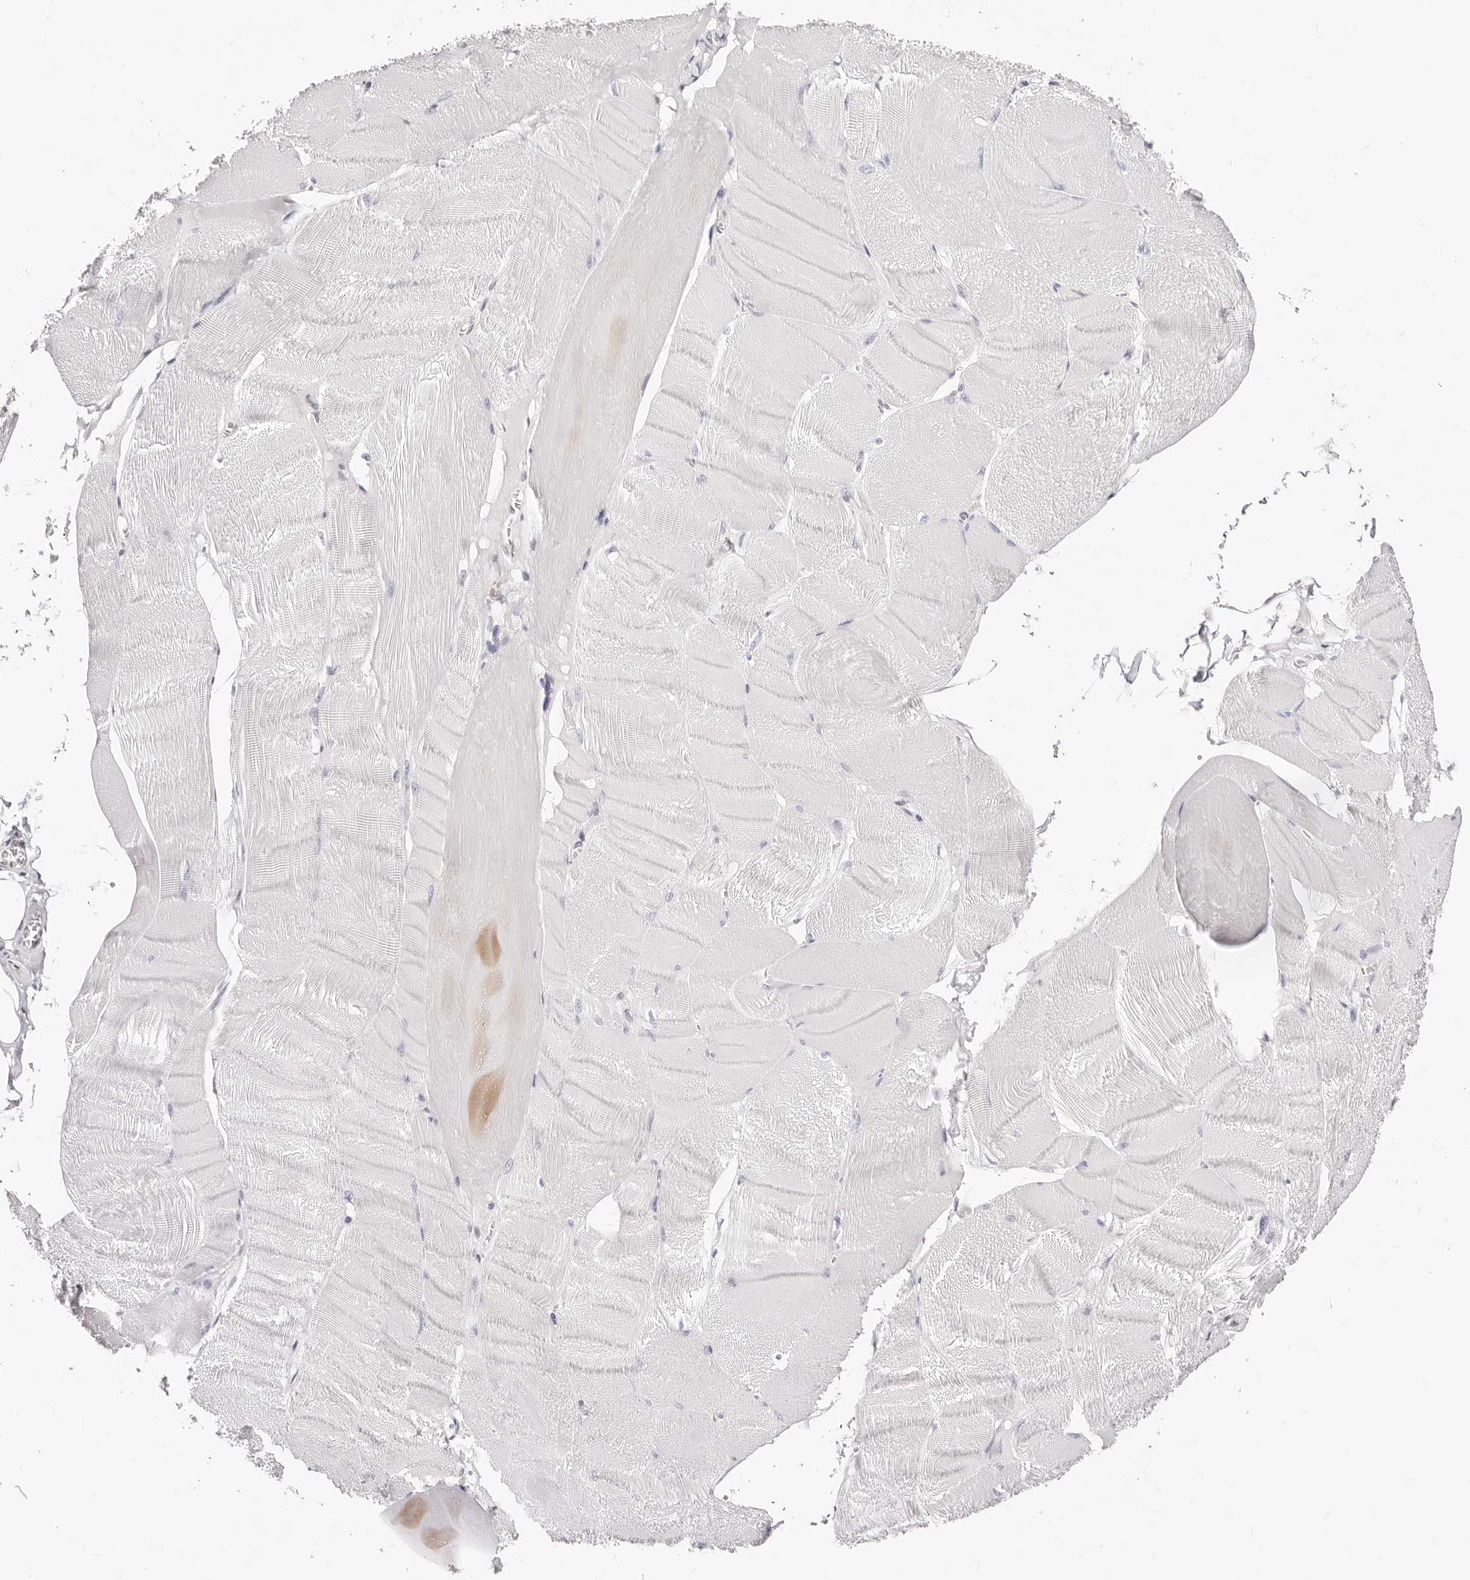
{"staining": {"intensity": "negative", "quantity": "none", "location": "none"}, "tissue": "skeletal muscle", "cell_type": "Myocytes", "image_type": "normal", "snomed": [{"axis": "morphology", "description": "Normal tissue, NOS"}, {"axis": "morphology", "description": "Basal cell carcinoma"}, {"axis": "topography", "description": "Skeletal muscle"}], "caption": "IHC of normal human skeletal muscle demonstrates no expression in myocytes.", "gene": "TKT", "patient": {"sex": "female", "age": 64}}